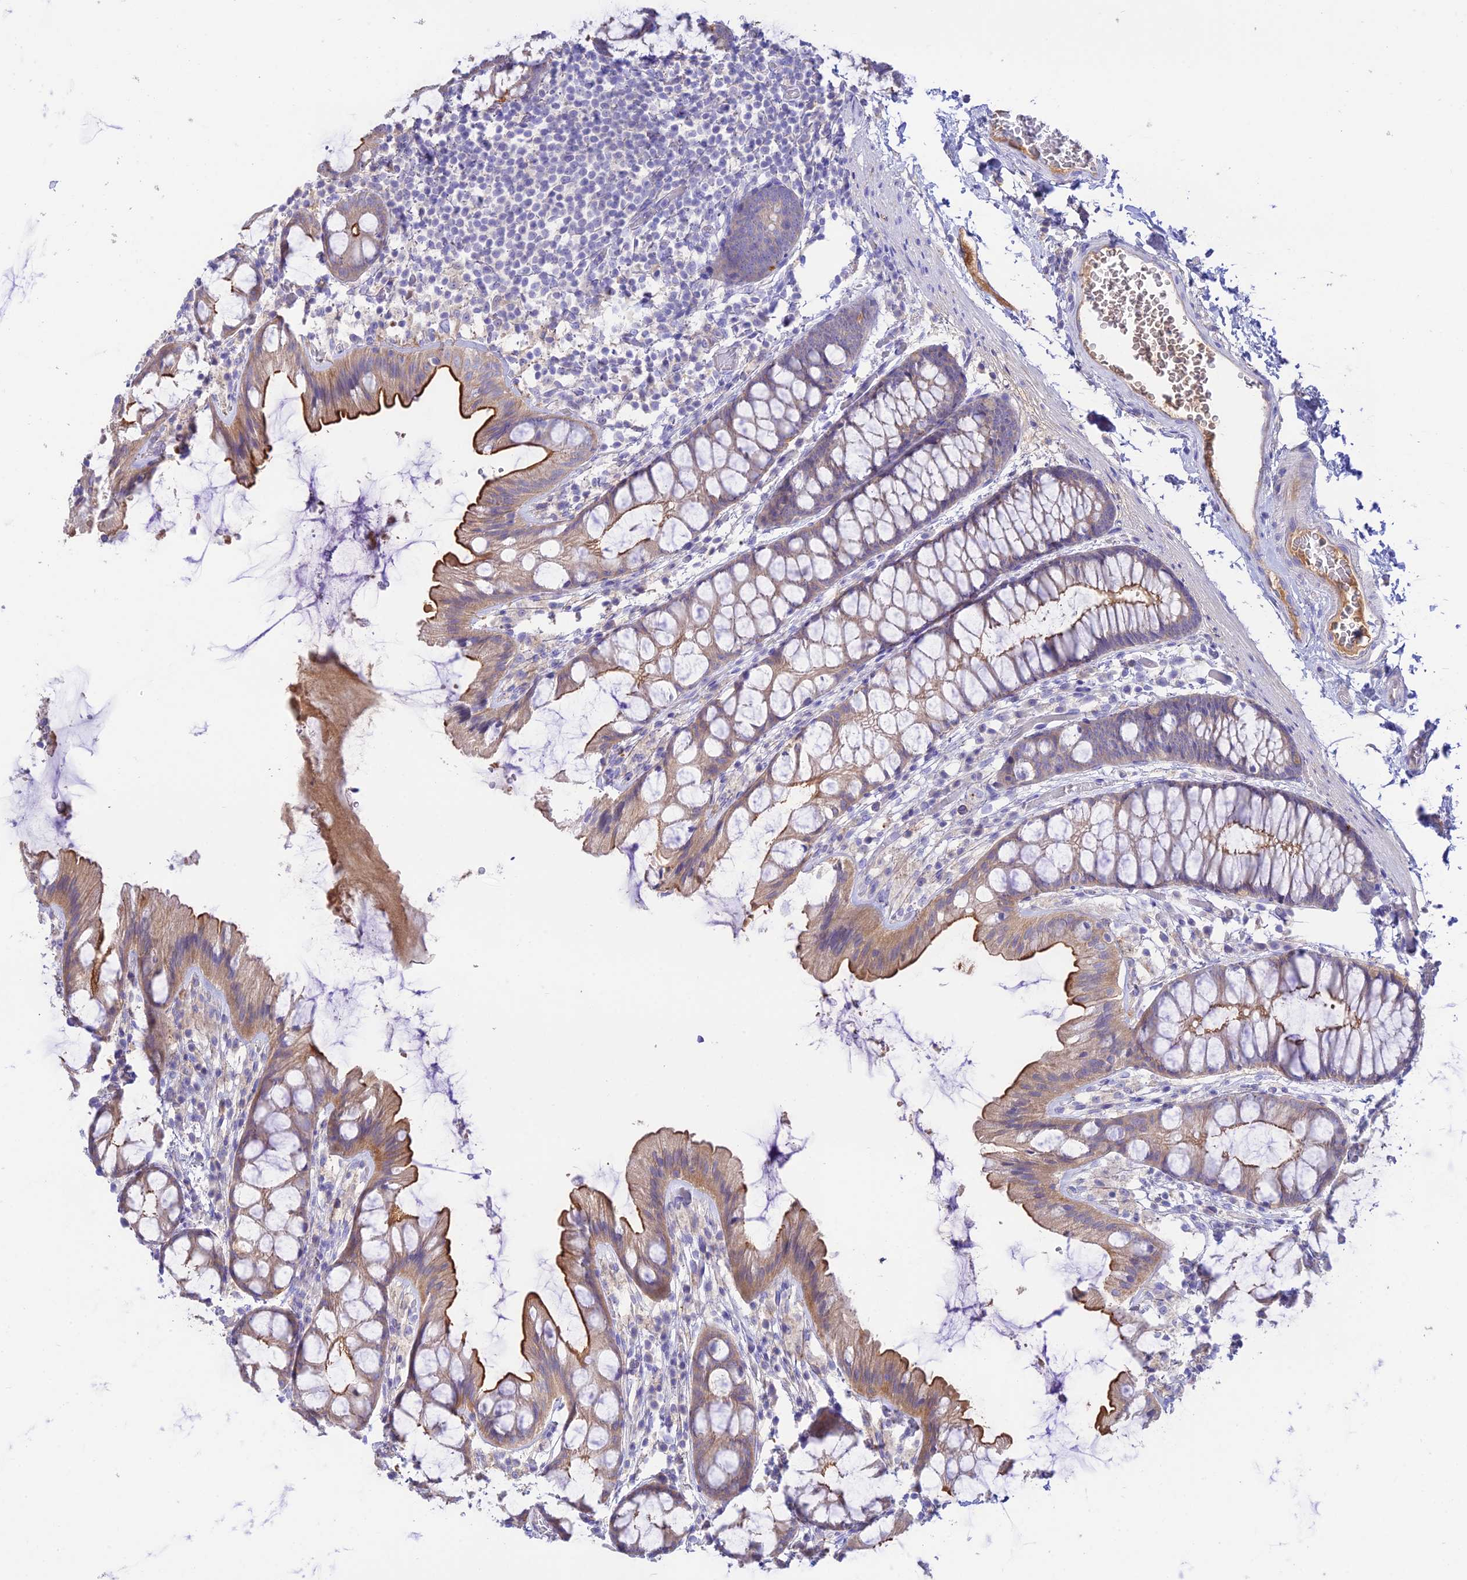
{"staining": {"intensity": "weak", "quantity": "25%-75%", "location": "cytoplasmic/membranous"}, "tissue": "colon", "cell_type": "Endothelial cells", "image_type": "normal", "snomed": [{"axis": "morphology", "description": "Normal tissue, NOS"}, {"axis": "topography", "description": "Colon"}], "caption": "Protein expression analysis of benign colon displays weak cytoplasmic/membranous expression in about 25%-75% of endothelial cells. Nuclei are stained in blue.", "gene": "NLRP9", "patient": {"sex": "male", "age": 47}}